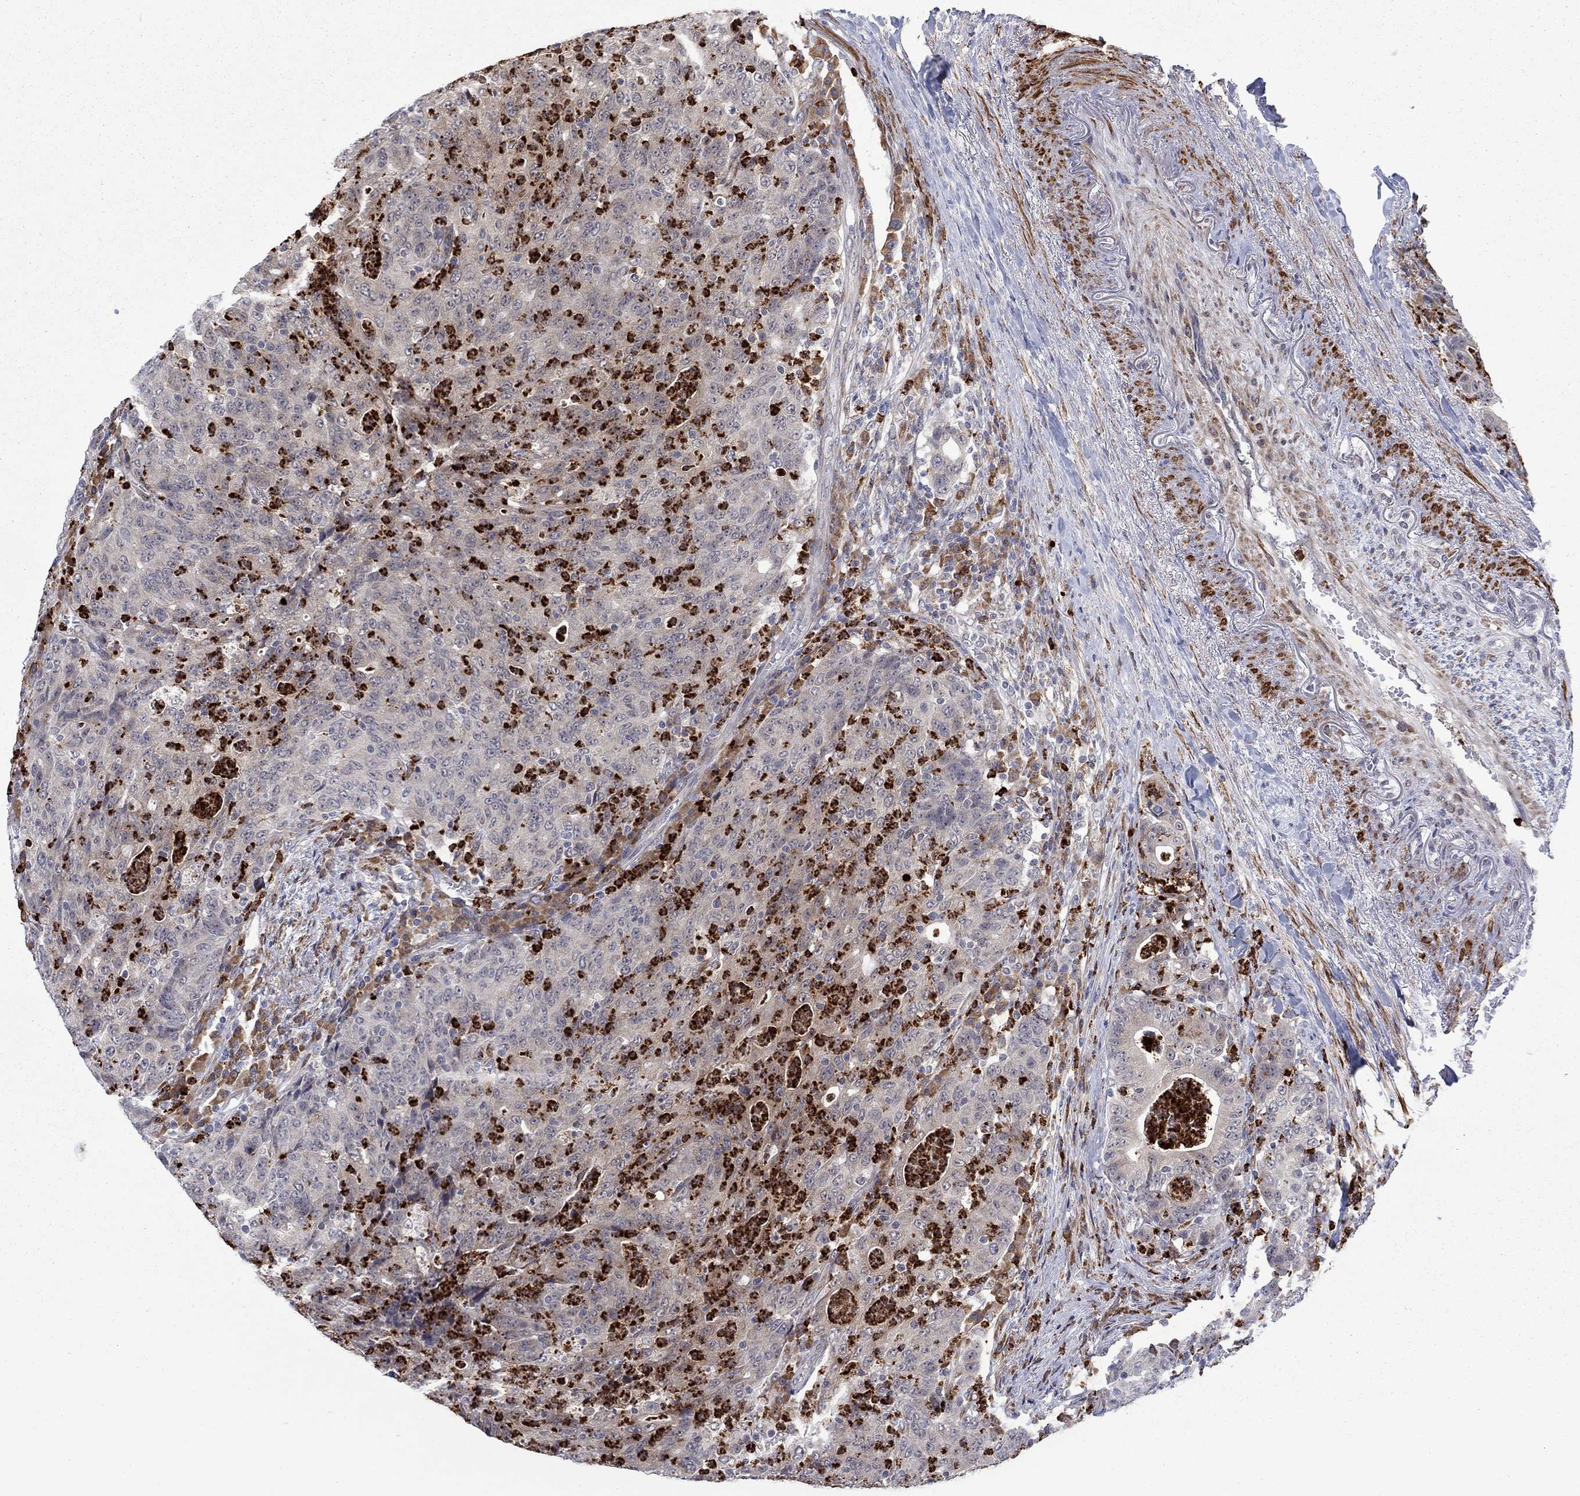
{"staining": {"intensity": "negative", "quantity": "none", "location": "none"}, "tissue": "colorectal cancer", "cell_type": "Tumor cells", "image_type": "cancer", "snomed": [{"axis": "morphology", "description": "Adenocarcinoma, NOS"}, {"axis": "topography", "description": "Colon"}], "caption": "Tumor cells show no significant protein positivity in colorectal adenocarcinoma.", "gene": "MTRFR", "patient": {"sex": "male", "age": 70}}